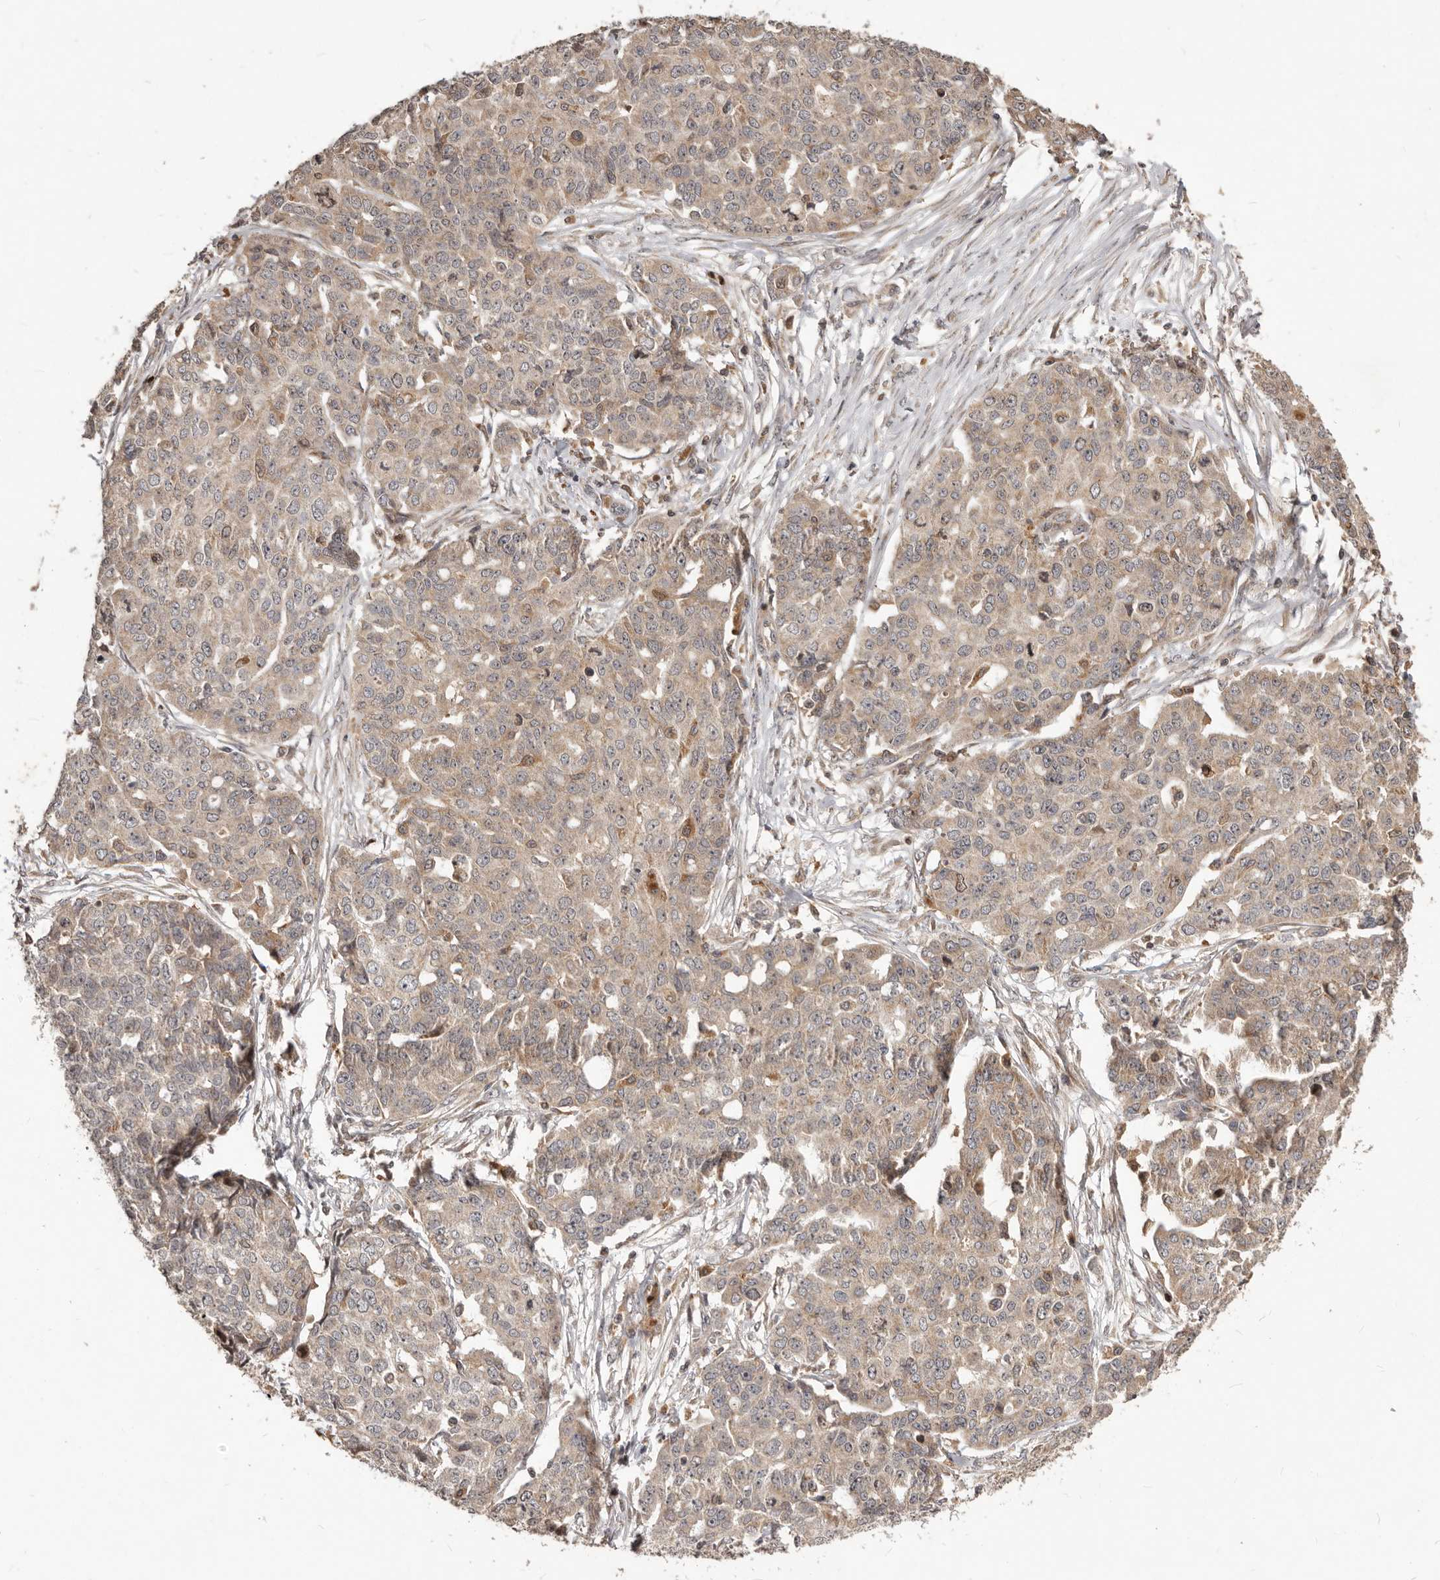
{"staining": {"intensity": "weak", "quantity": ">75%", "location": "cytoplasmic/membranous"}, "tissue": "ovarian cancer", "cell_type": "Tumor cells", "image_type": "cancer", "snomed": [{"axis": "morphology", "description": "Cystadenocarcinoma, serous, NOS"}, {"axis": "topography", "description": "Soft tissue"}, {"axis": "topography", "description": "Ovary"}], "caption": "This micrograph demonstrates serous cystadenocarcinoma (ovarian) stained with immunohistochemistry to label a protein in brown. The cytoplasmic/membranous of tumor cells show weak positivity for the protein. Nuclei are counter-stained blue.", "gene": "RNF187", "patient": {"sex": "female", "age": 57}}